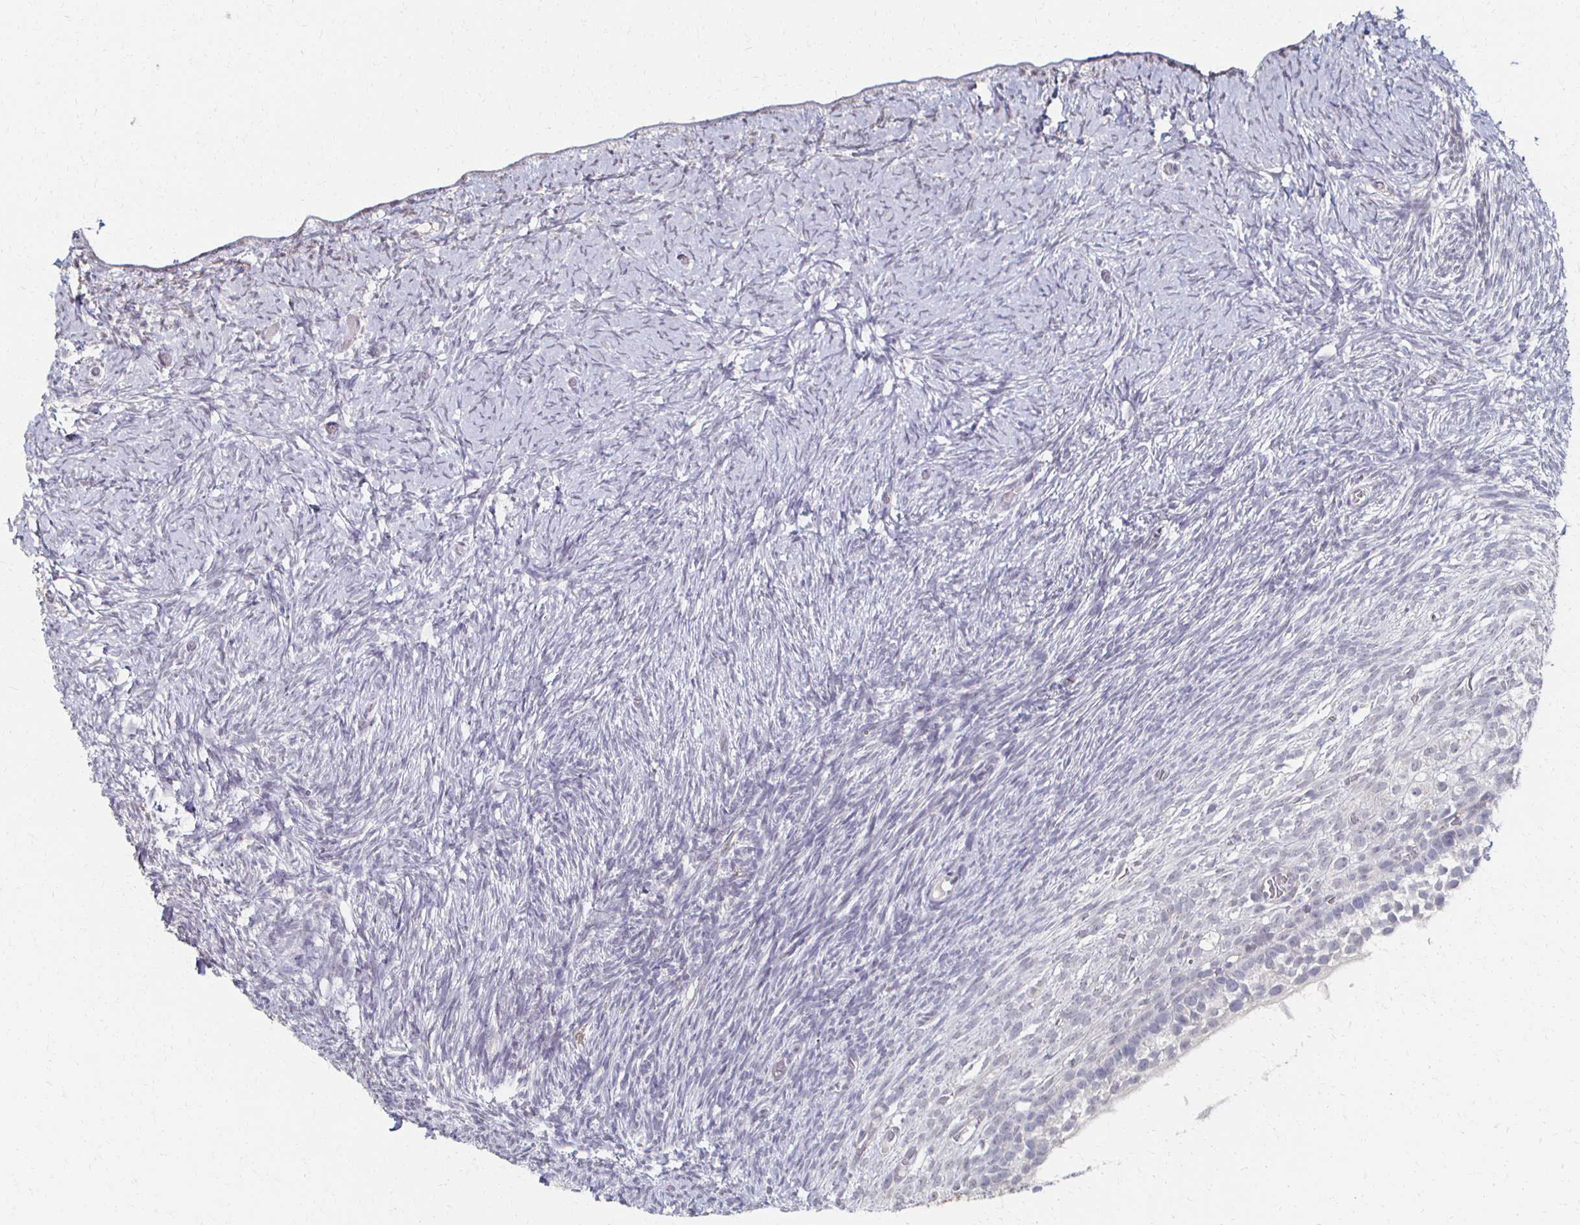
{"staining": {"intensity": "negative", "quantity": "none", "location": "none"}, "tissue": "ovary", "cell_type": "Follicle cells", "image_type": "normal", "snomed": [{"axis": "morphology", "description": "Normal tissue, NOS"}, {"axis": "topography", "description": "Ovary"}], "caption": "A histopathology image of human ovary is negative for staining in follicle cells.", "gene": "DAB1", "patient": {"sex": "female", "age": 39}}